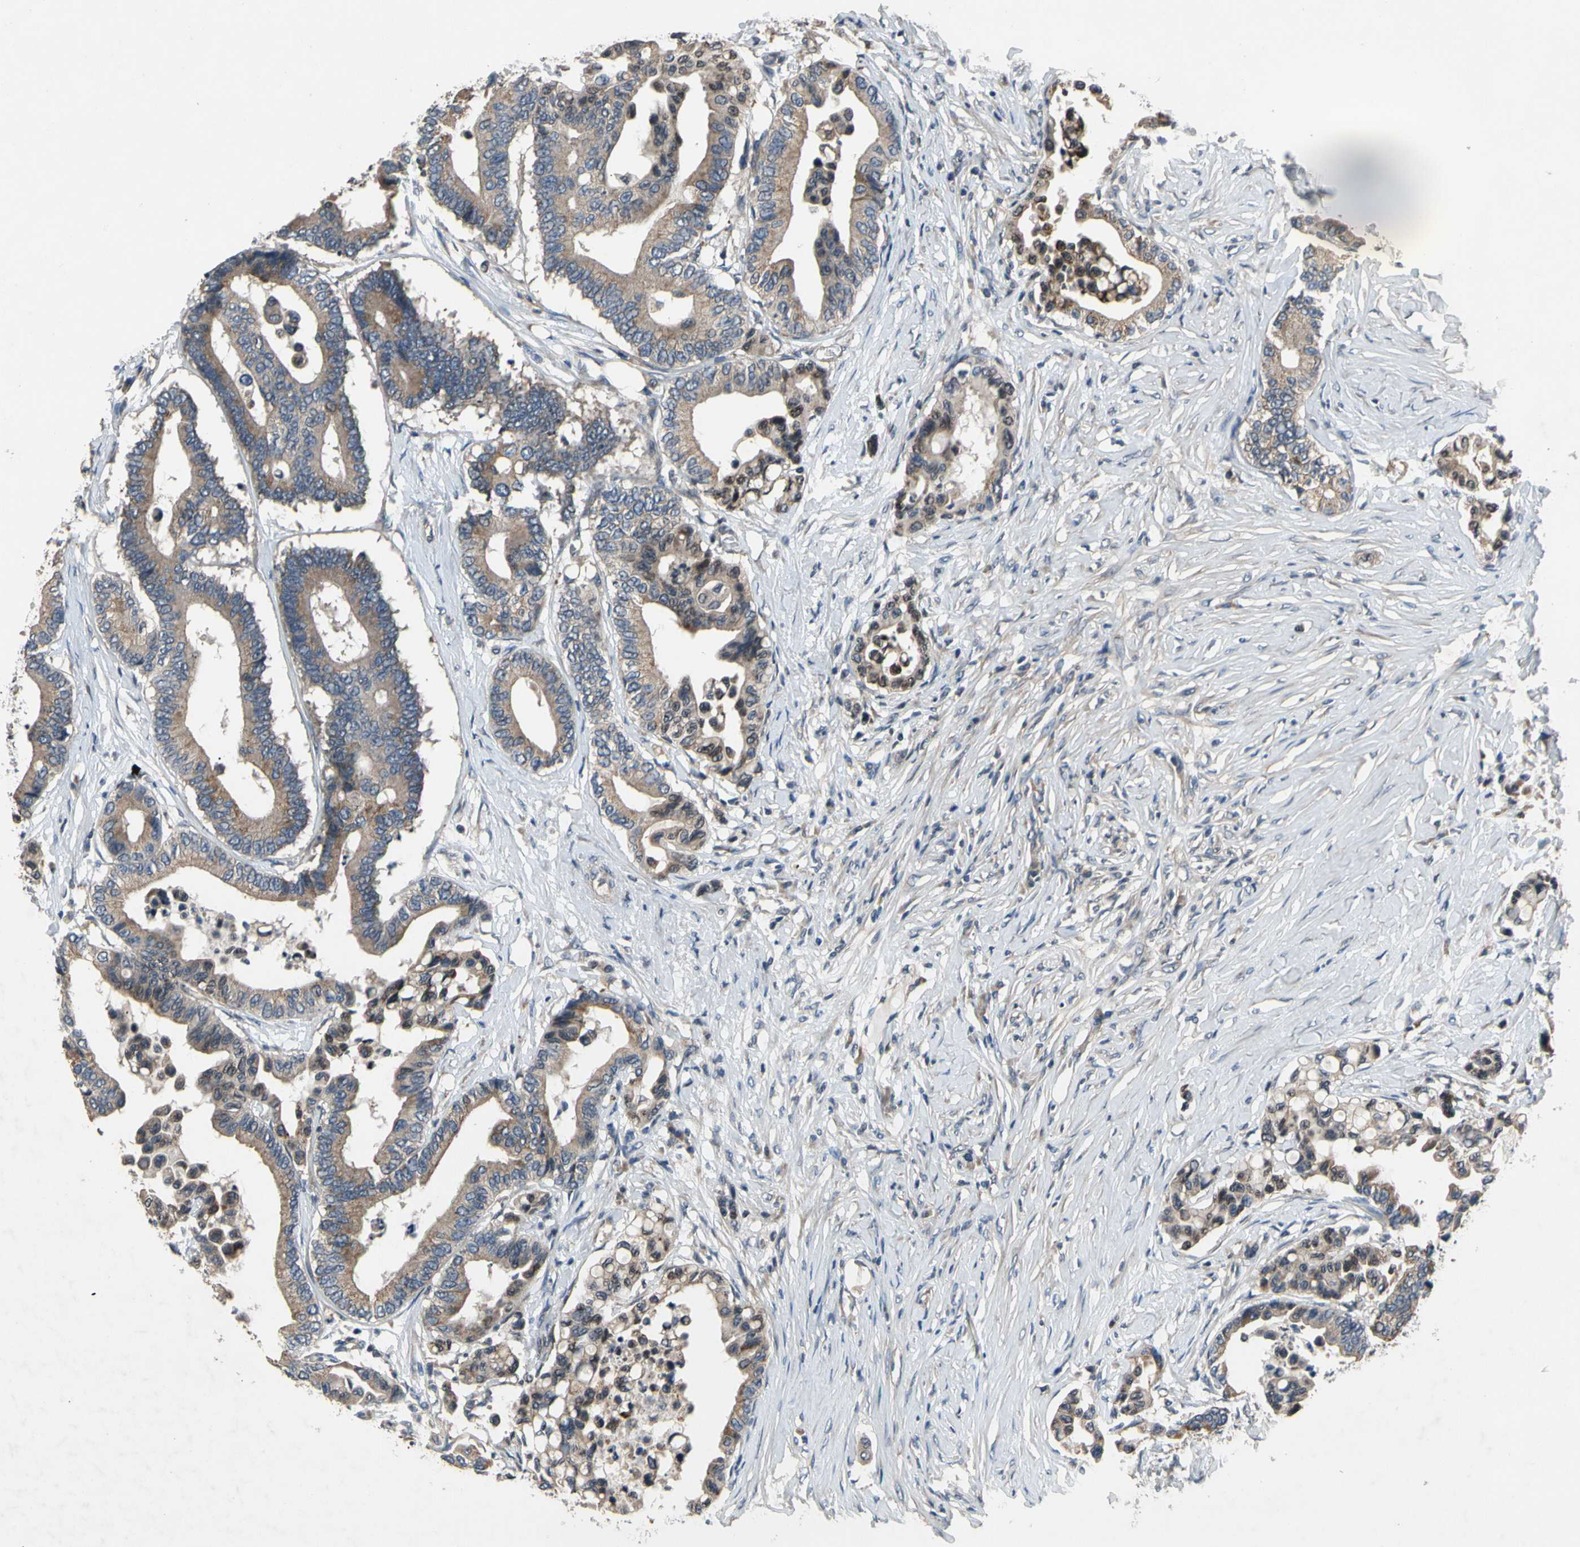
{"staining": {"intensity": "moderate", "quantity": ">75%", "location": "cytoplasmic/membranous"}, "tissue": "colorectal cancer", "cell_type": "Tumor cells", "image_type": "cancer", "snomed": [{"axis": "morphology", "description": "Normal tissue, NOS"}, {"axis": "morphology", "description": "Adenocarcinoma, NOS"}, {"axis": "topography", "description": "Colon"}], "caption": "Adenocarcinoma (colorectal) tissue shows moderate cytoplasmic/membranous positivity in approximately >75% of tumor cells (brown staining indicates protein expression, while blue staining denotes nuclei).", "gene": "ALKBH3", "patient": {"sex": "male", "age": 82}}